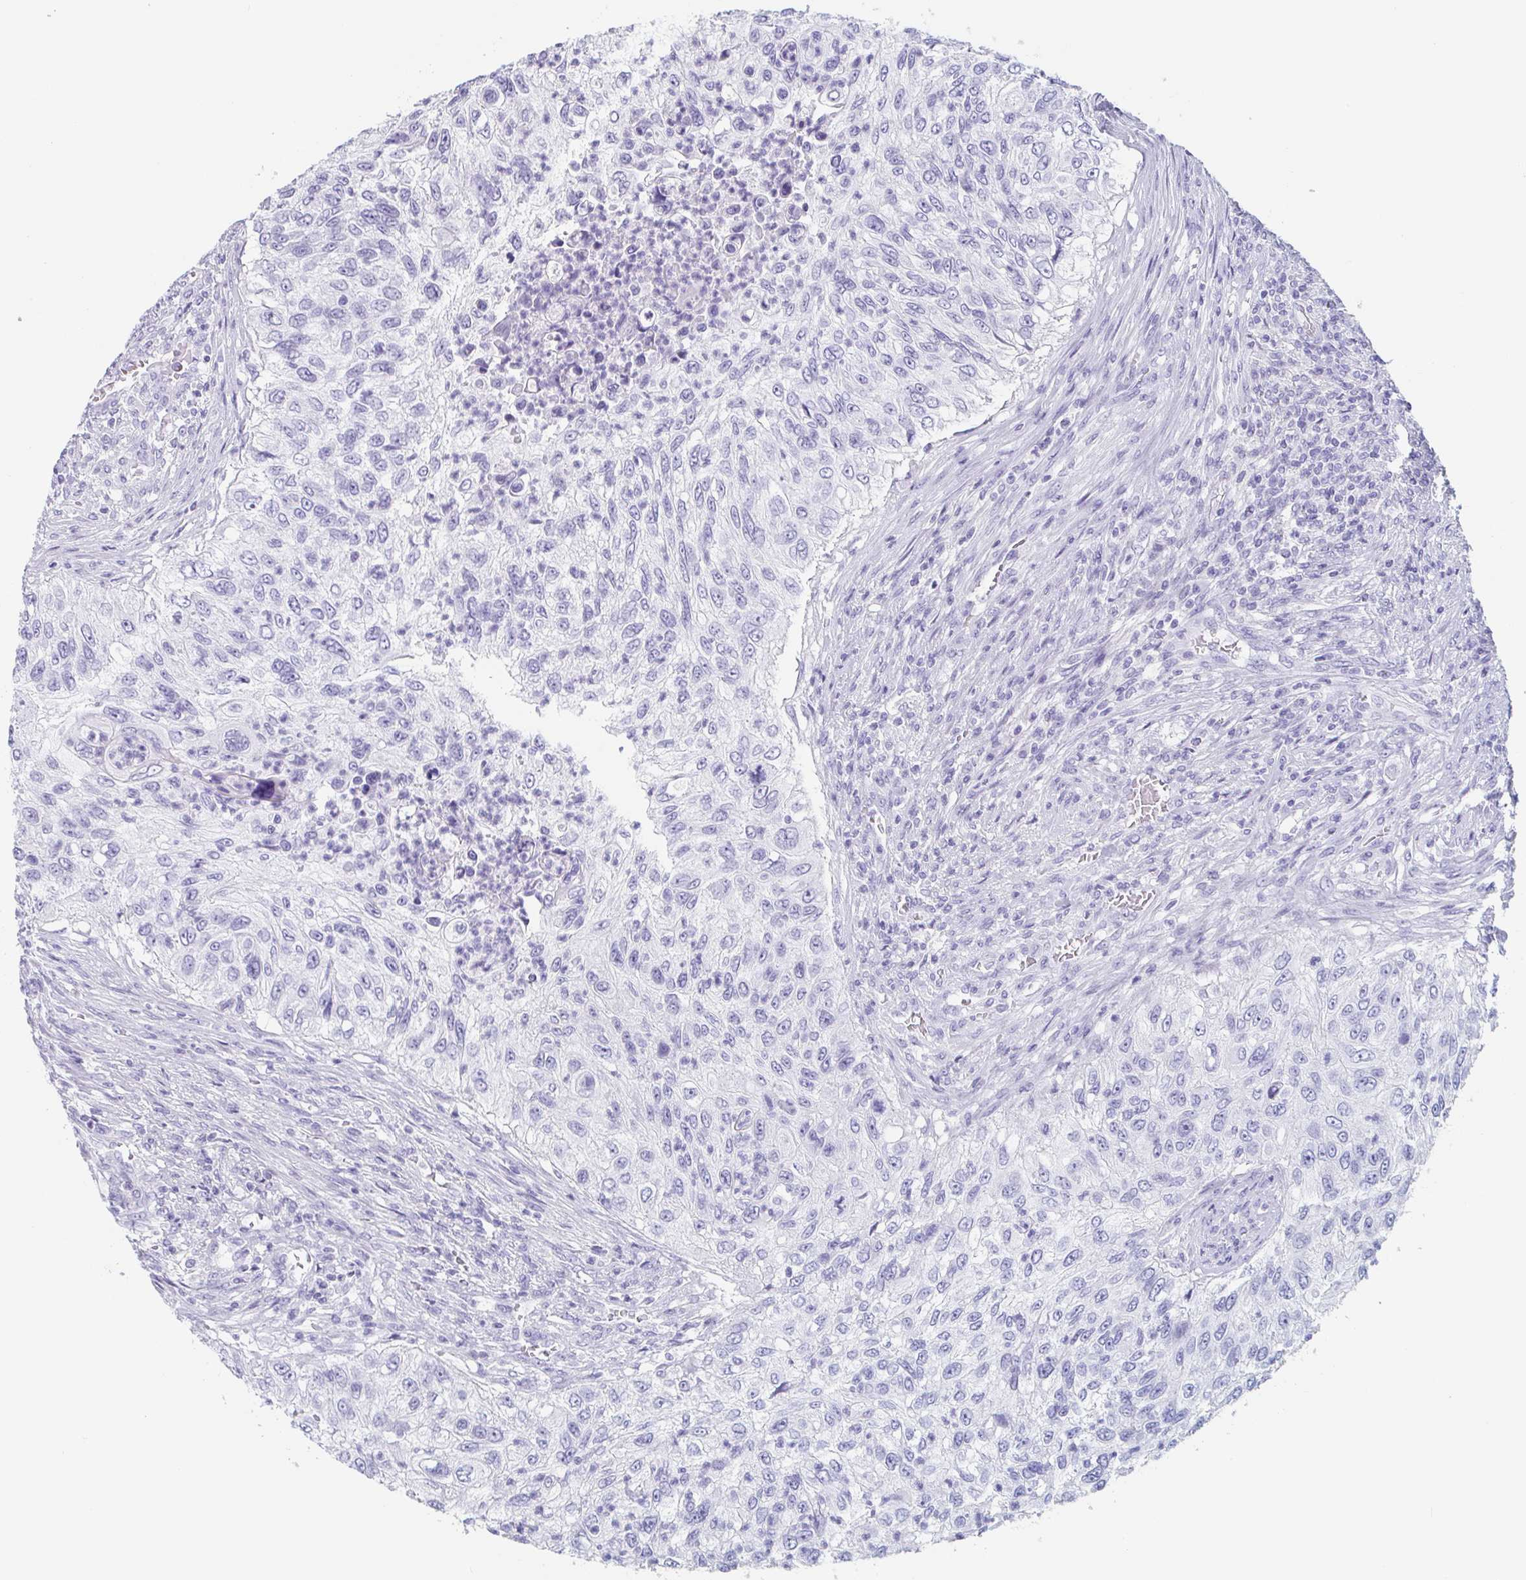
{"staining": {"intensity": "negative", "quantity": "none", "location": "none"}, "tissue": "urothelial cancer", "cell_type": "Tumor cells", "image_type": "cancer", "snomed": [{"axis": "morphology", "description": "Urothelial carcinoma, High grade"}, {"axis": "topography", "description": "Urinary bladder"}], "caption": "IHC histopathology image of neoplastic tissue: human urothelial cancer stained with DAB (3,3'-diaminobenzidine) shows no significant protein staining in tumor cells.", "gene": "EMC4", "patient": {"sex": "female", "age": 60}}